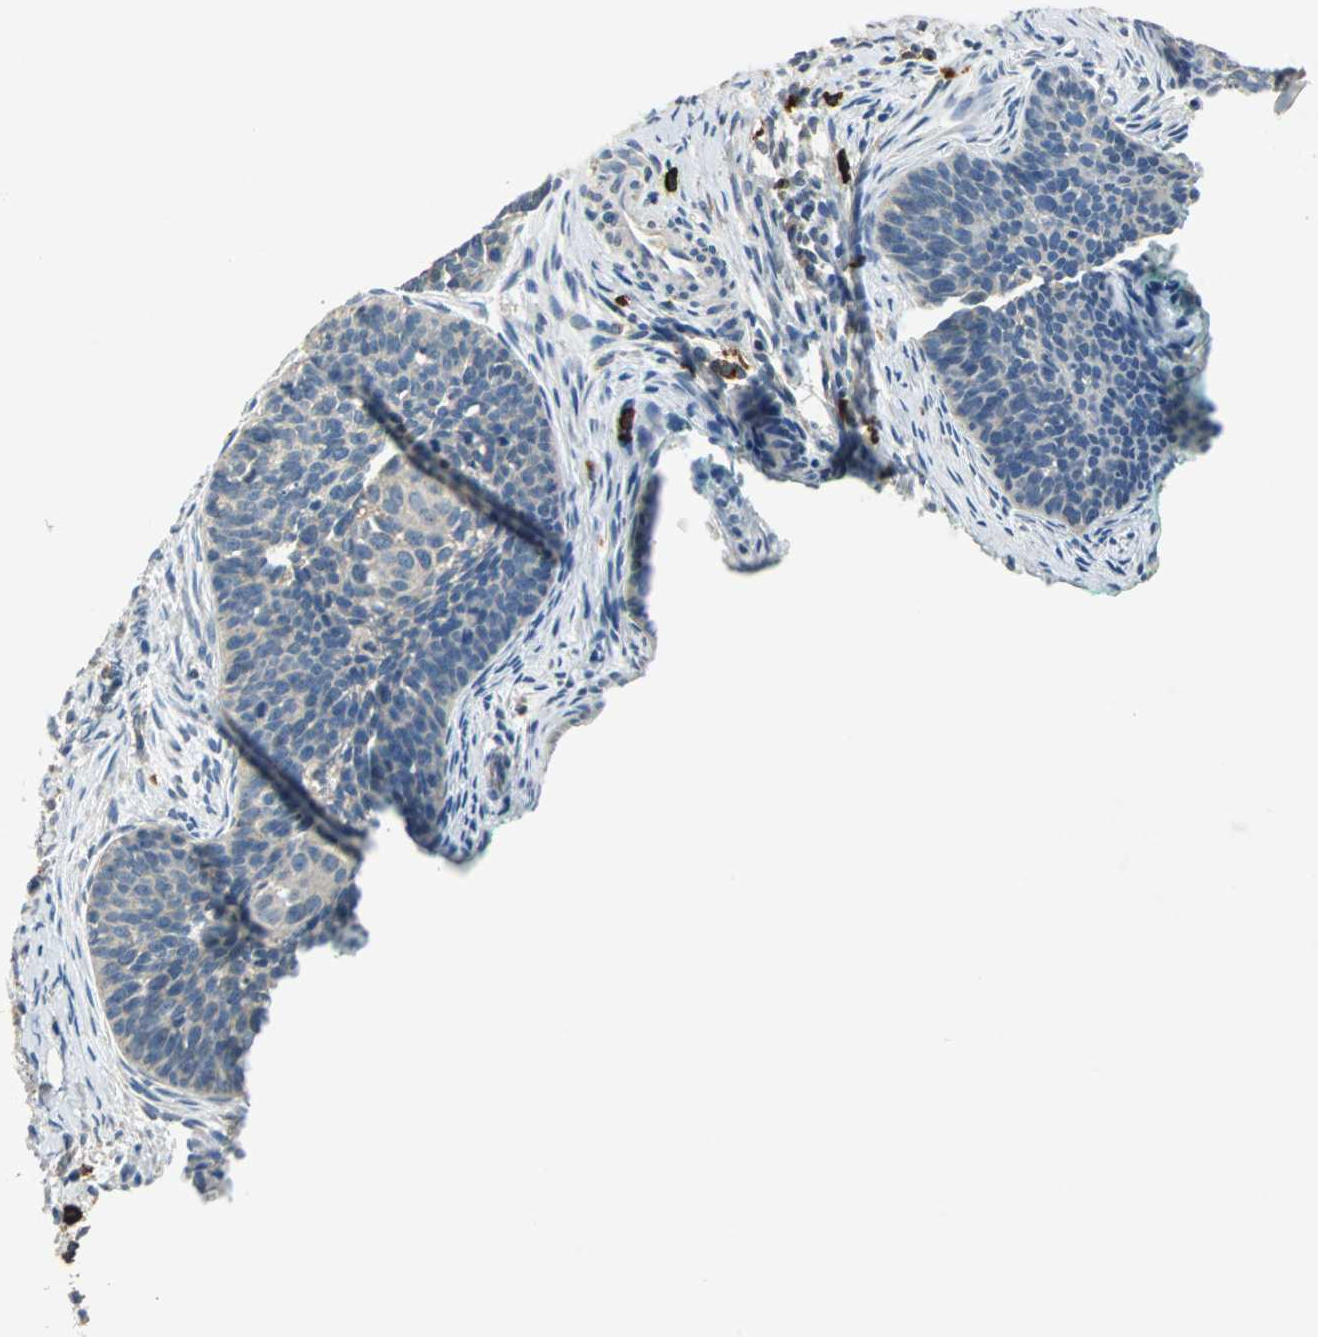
{"staining": {"intensity": "negative", "quantity": "none", "location": "none"}, "tissue": "cervical cancer", "cell_type": "Tumor cells", "image_type": "cancer", "snomed": [{"axis": "morphology", "description": "Squamous cell carcinoma, NOS"}, {"axis": "topography", "description": "Cervix"}], "caption": "A micrograph of human squamous cell carcinoma (cervical) is negative for staining in tumor cells.", "gene": "CPA3", "patient": {"sex": "female", "age": 33}}